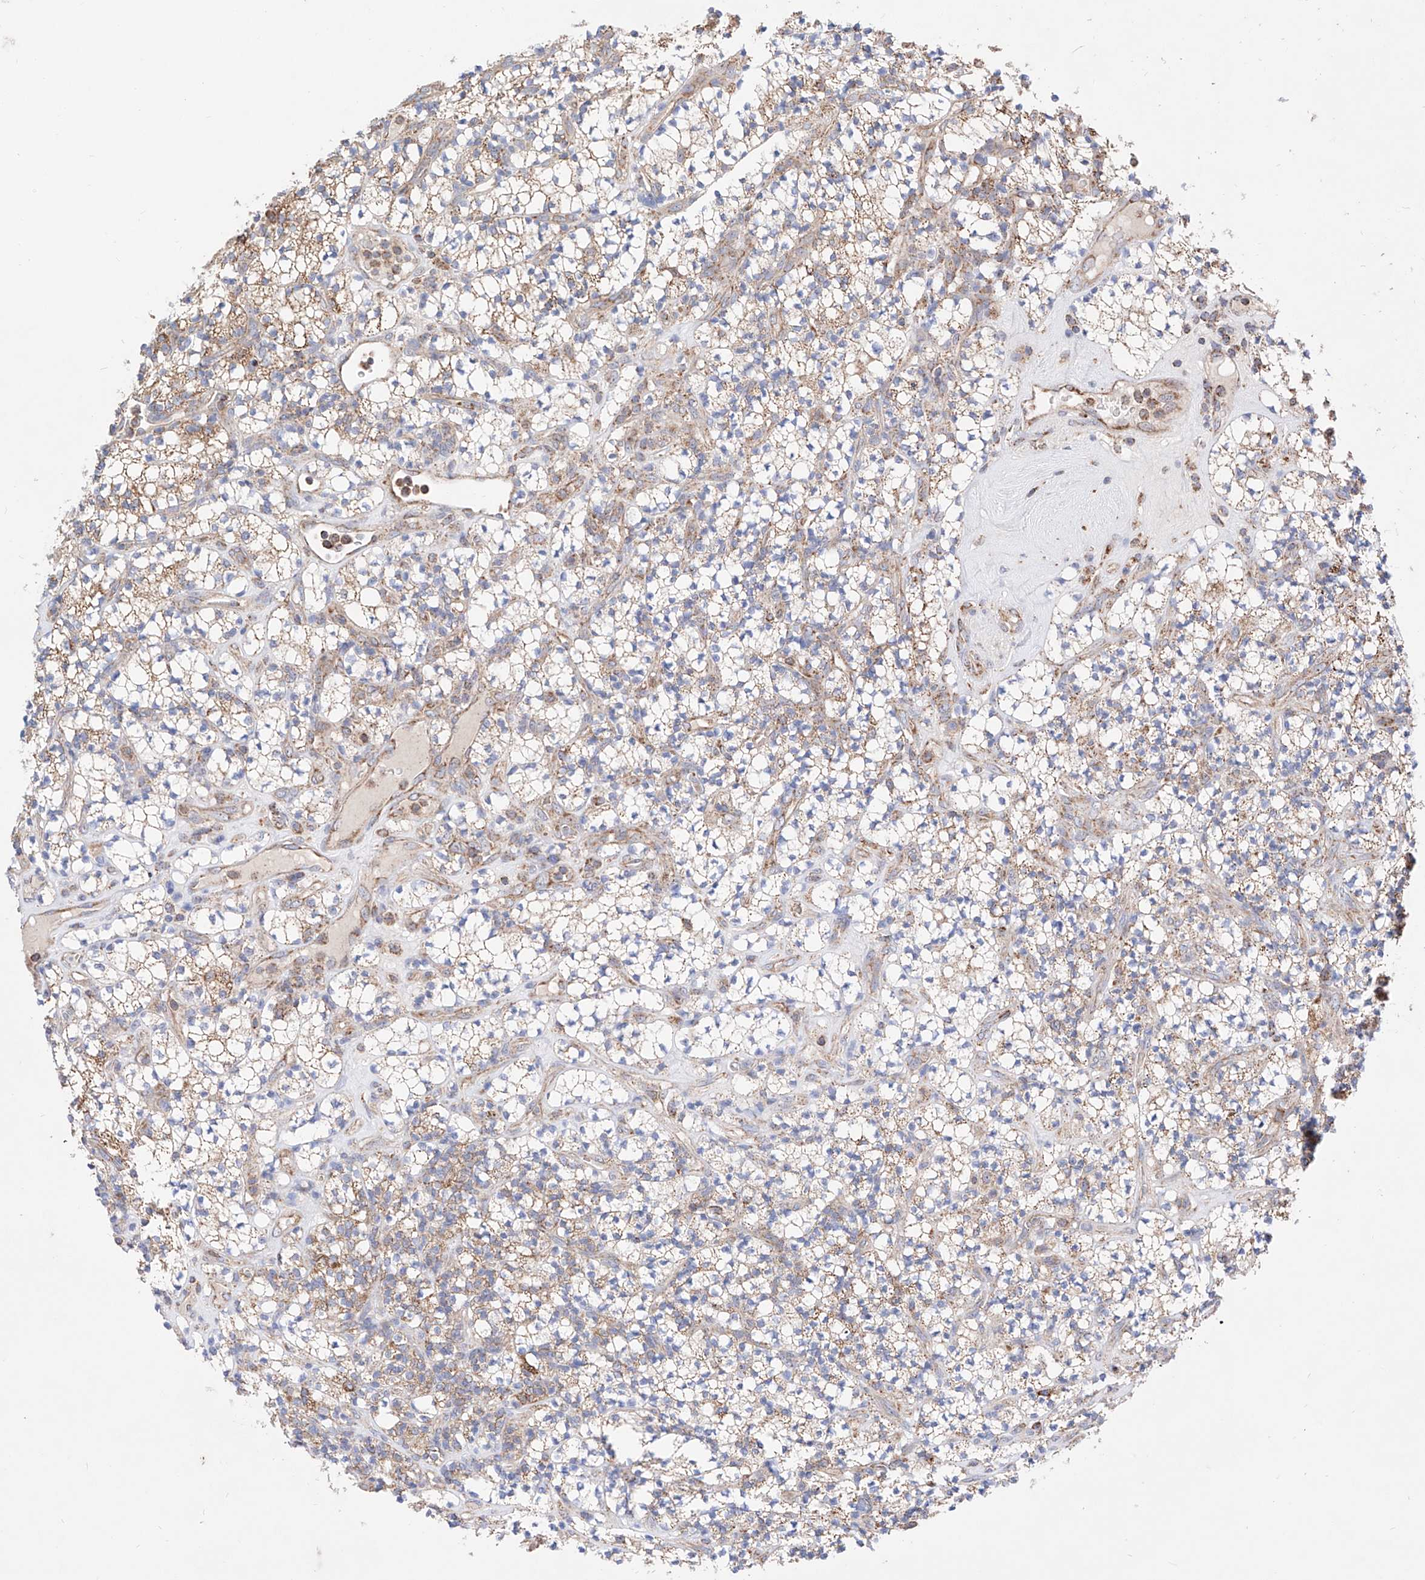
{"staining": {"intensity": "moderate", "quantity": "25%-75%", "location": "cytoplasmic/membranous"}, "tissue": "renal cancer", "cell_type": "Tumor cells", "image_type": "cancer", "snomed": [{"axis": "morphology", "description": "Adenocarcinoma, NOS"}, {"axis": "topography", "description": "Kidney"}], "caption": "A photomicrograph of human renal adenocarcinoma stained for a protein demonstrates moderate cytoplasmic/membranous brown staining in tumor cells.", "gene": "KTI12", "patient": {"sex": "male", "age": 77}}